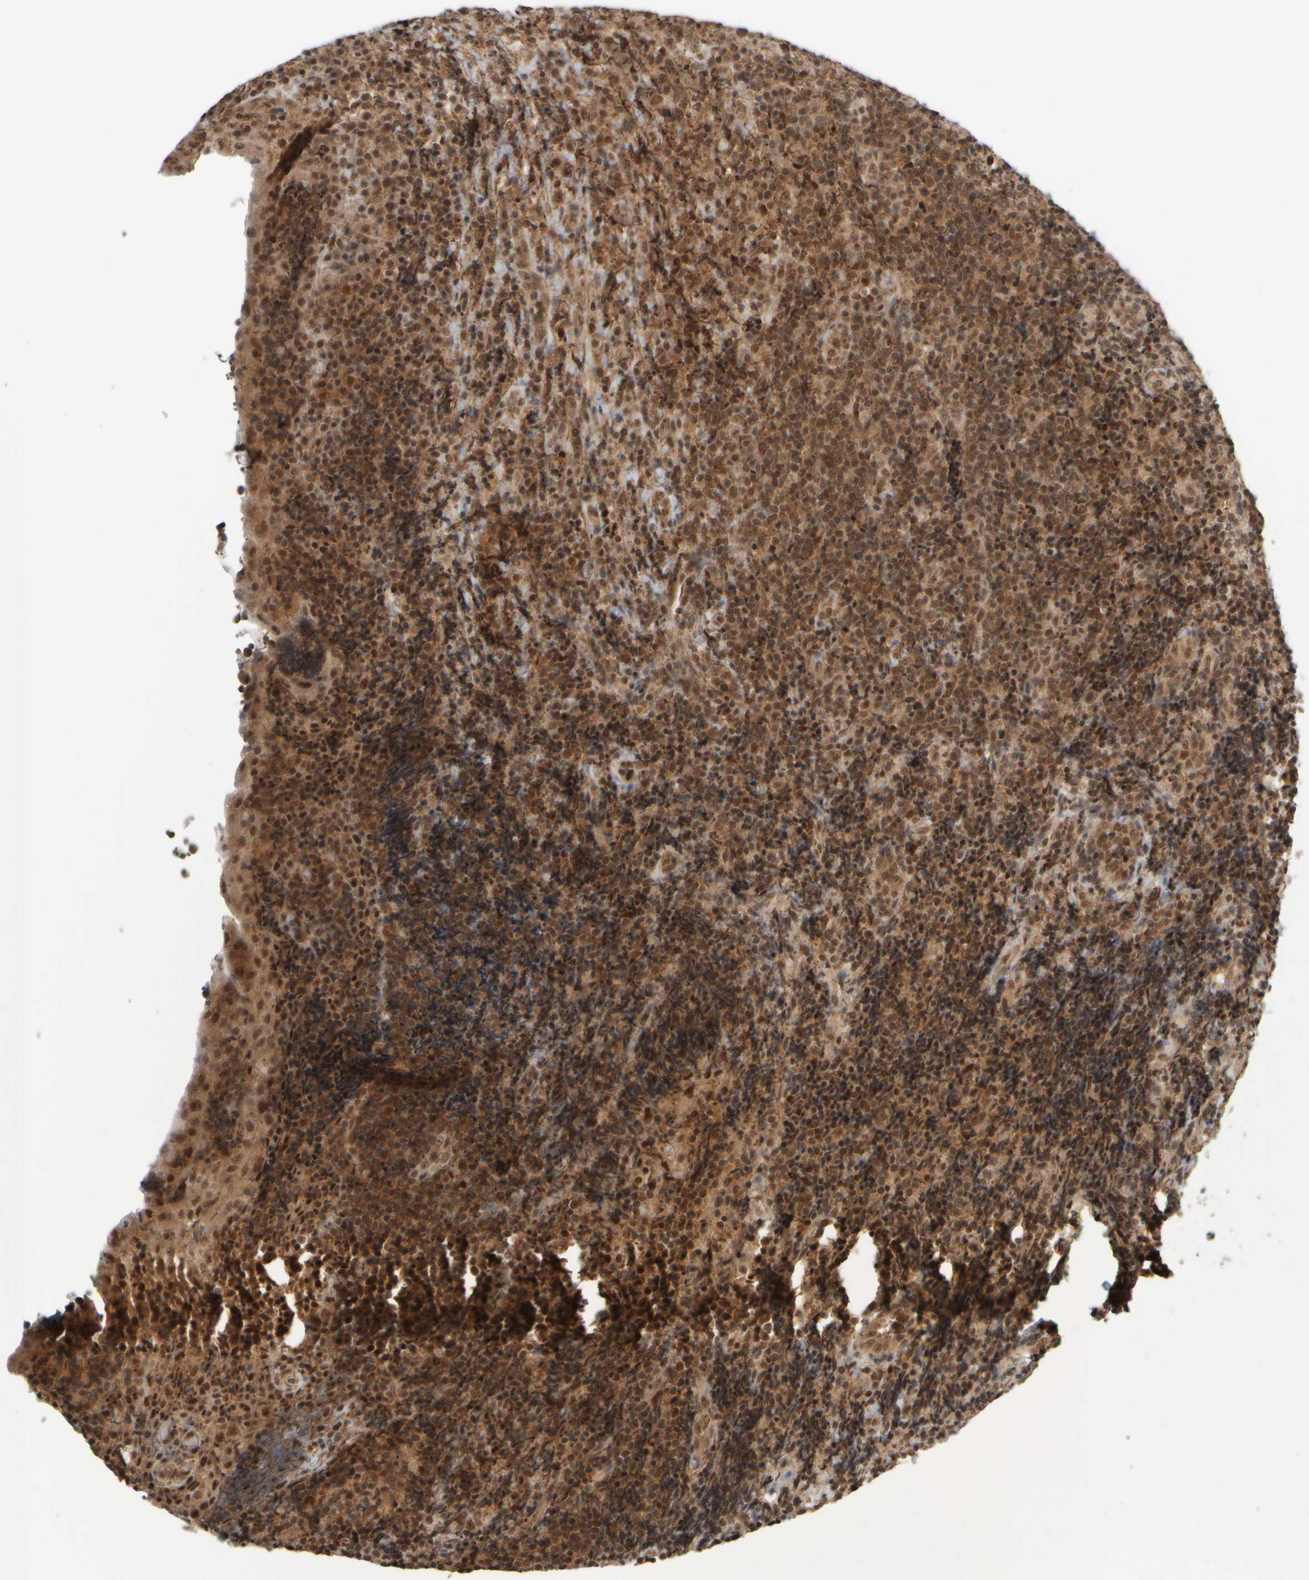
{"staining": {"intensity": "moderate", "quantity": ">75%", "location": "cytoplasmic/membranous,nuclear"}, "tissue": "lymphoma", "cell_type": "Tumor cells", "image_type": "cancer", "snomed": [{"axis": "morphology", "description": "Malignant lymphoma, non-Hodgkin's type, High grade"}, {"axis": "topography", "description": "Tonsil"}], "caption": "Moderate cytoplasmic/membranous and nuclear protein positivity is identified in about >75% of tumor cells in lymphoma.", "gene": "SYNRG", "patient": {"sex": "female", "age": 36}}